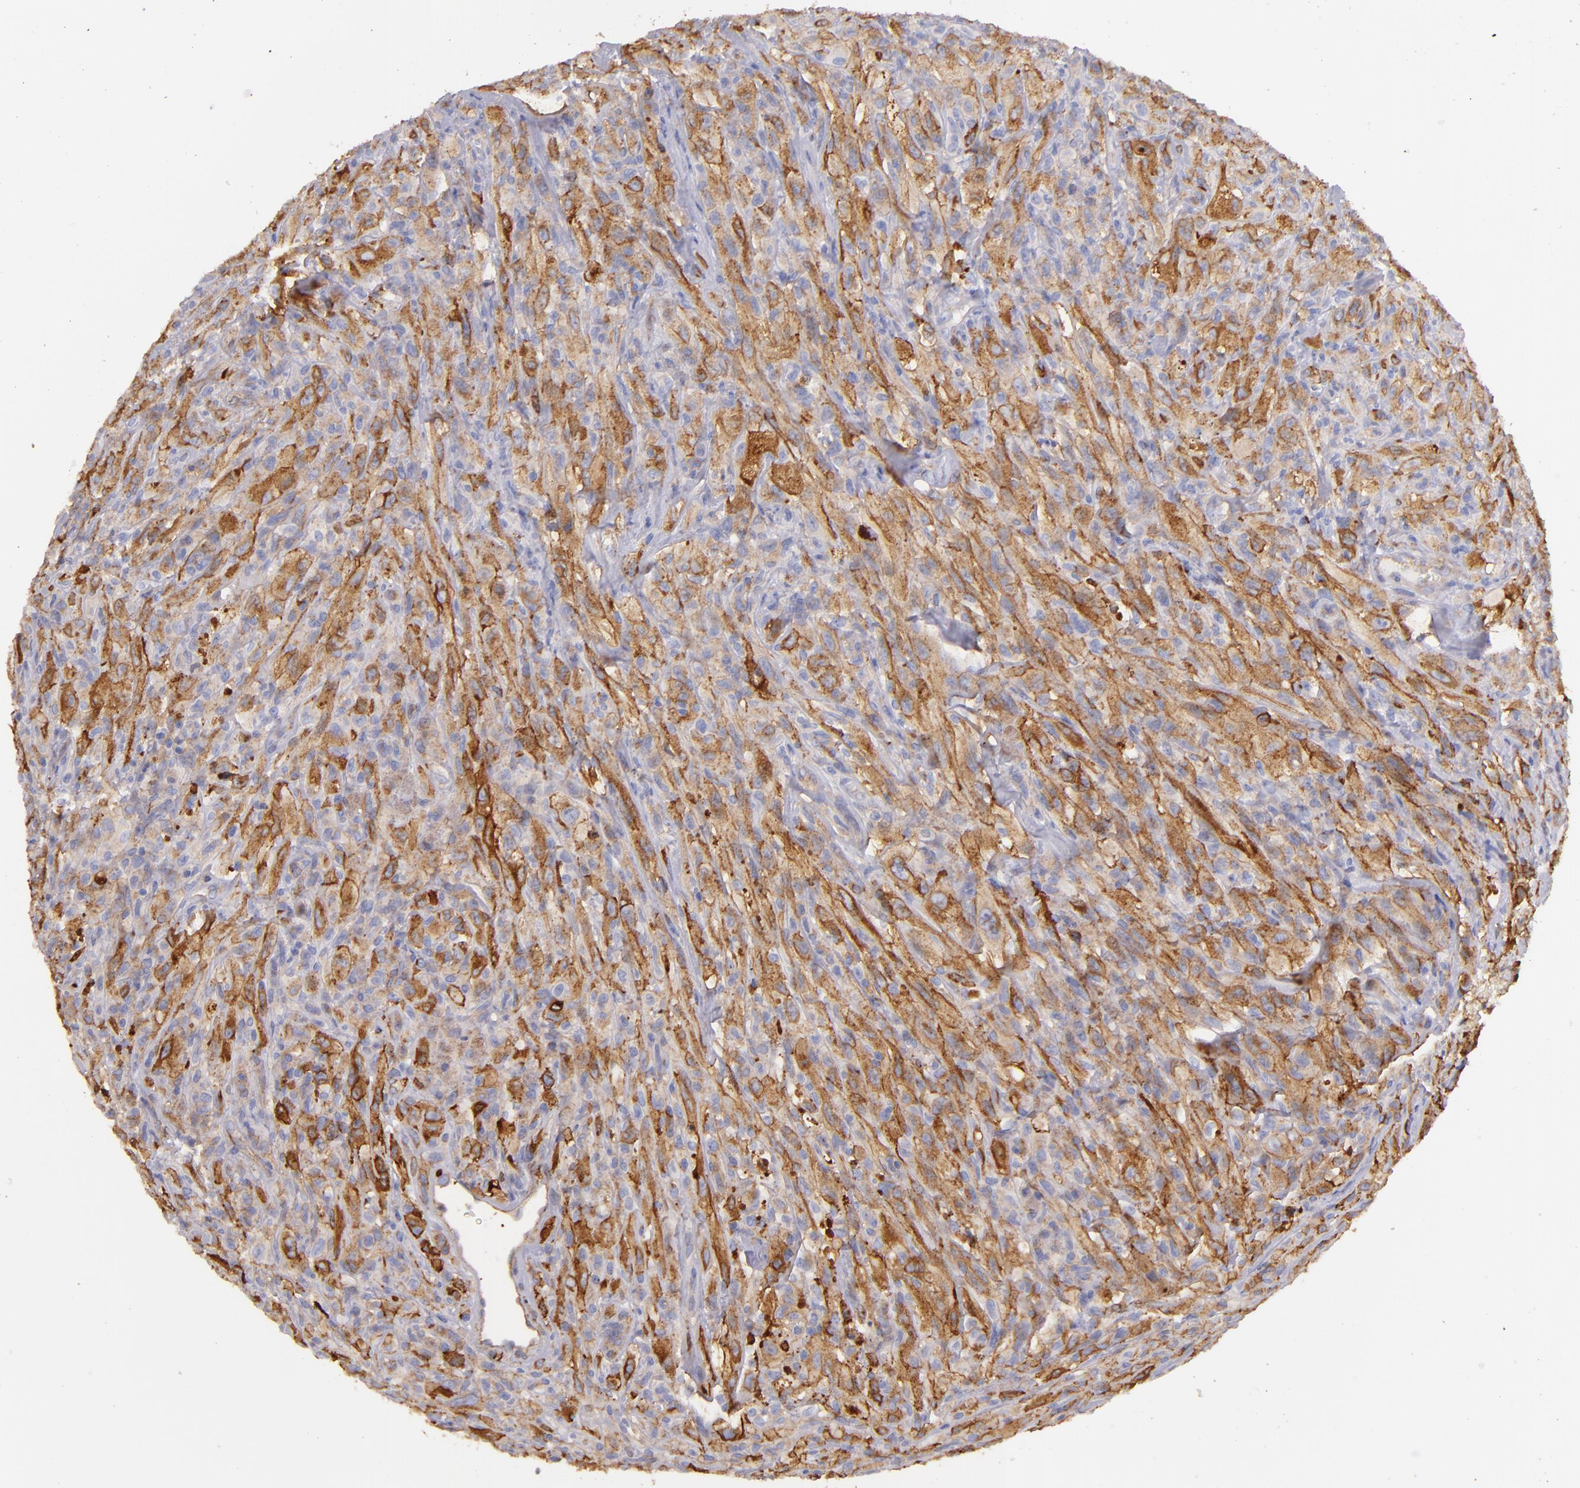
{"staining": {"intensity": "moderate", "quantity": ">75%", "location": "cytoplasmic/membranous"}, "tissue": "glioma", "cell_type": "Tumor cells", "image_type": "cancer", "snomed": [{"axis": "morphology", "description": "Glioma, malignant, High grade"}, {"axis": "topography", "description": "Brain"}], "caption": "Malignant glioma (high-grade) stained with immunohistochemistry reveals moderate cytoplasmic/membranous expression in approximately >75% of tumor cells. The staining was performed using DAB (3,3'-diaminobenzidine) to visualize the protein expression in brown, while the nuclei were stained in blue with hematoxylin (Magnification: 20x).", "gene": "CD151", "patient": {"sex": "male", "age": 48}}